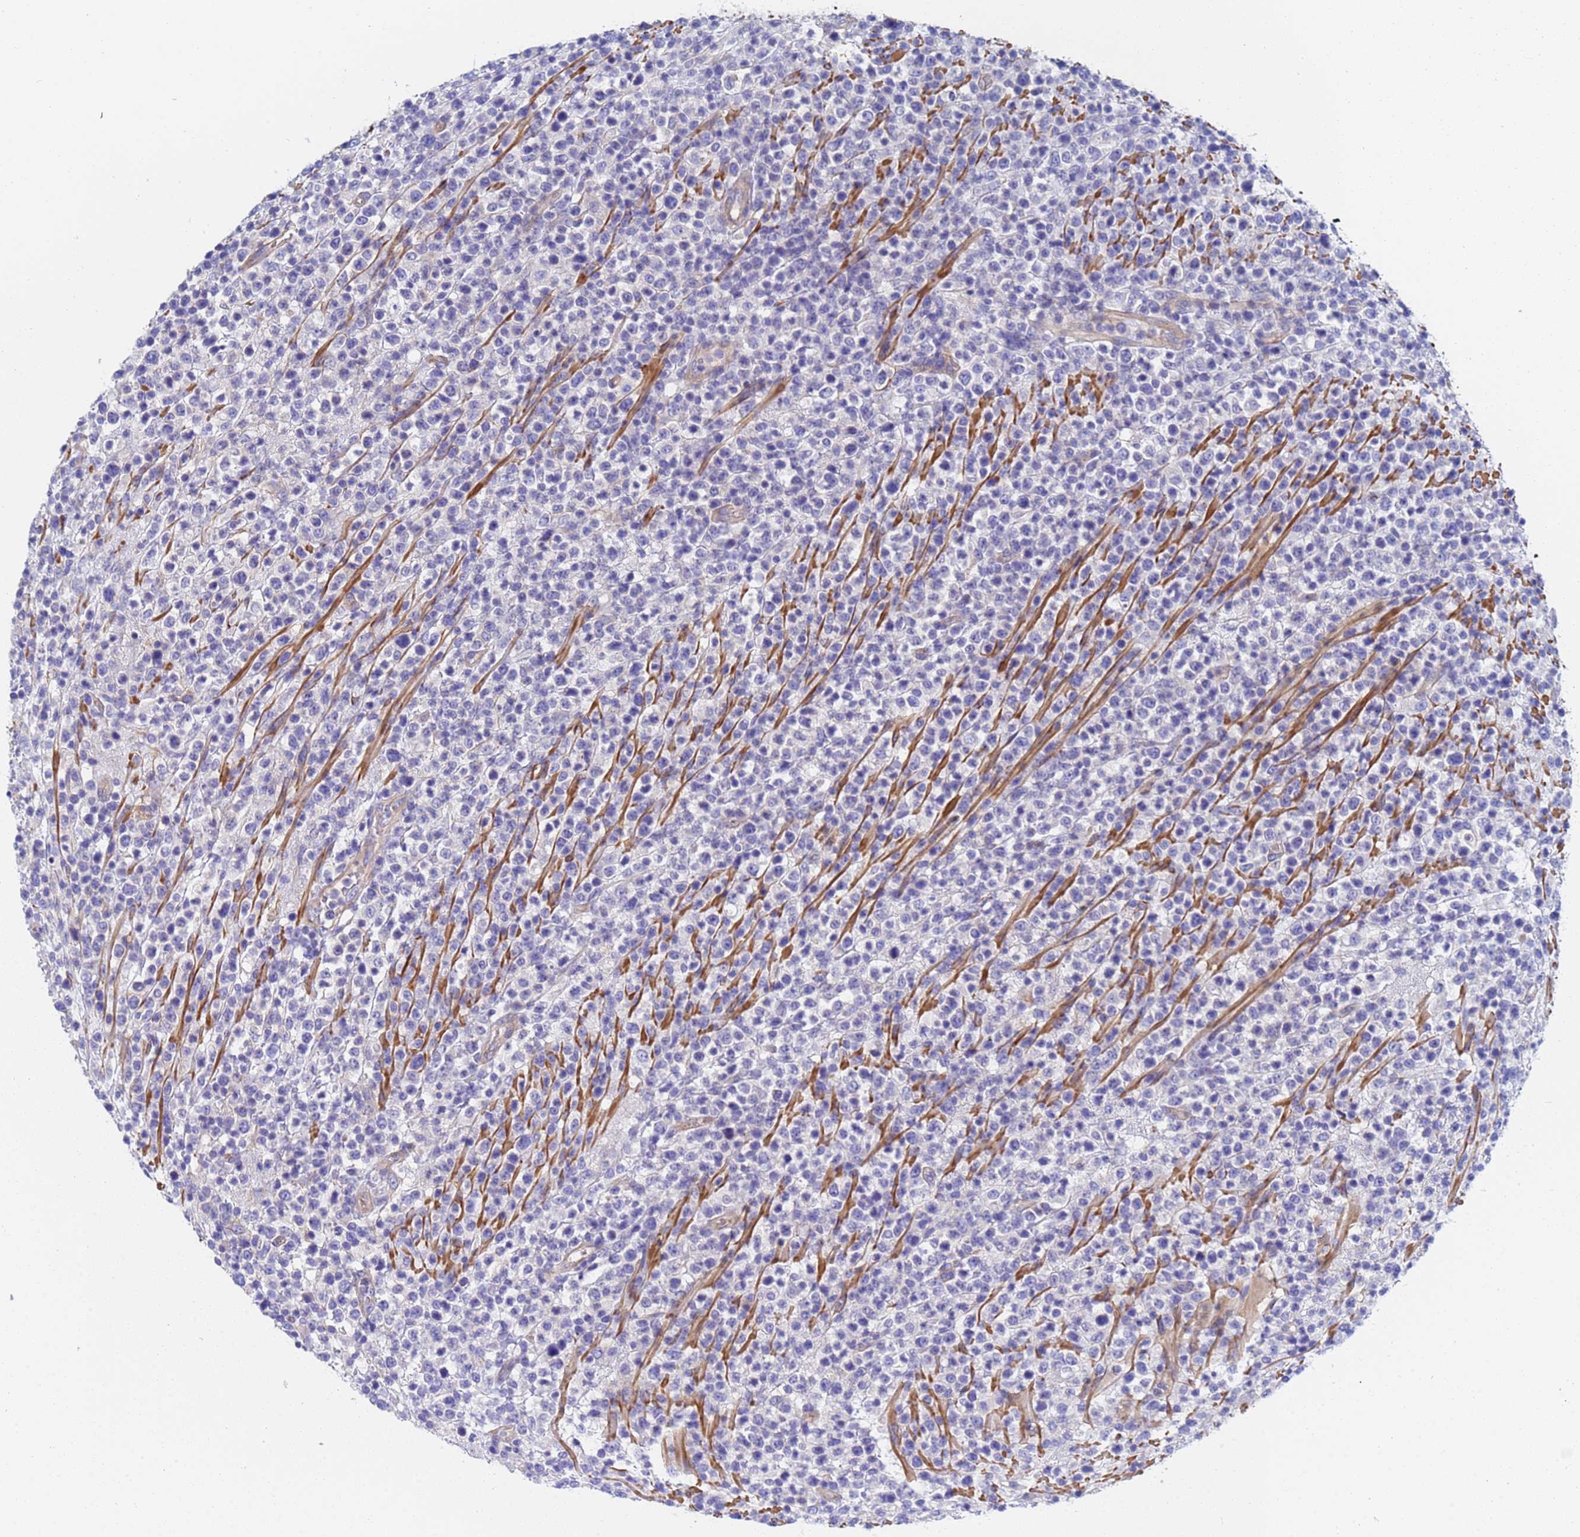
{"staining": {"intensity": "negative", "quantity": "none", "location": "none"}, "tissue": "lymphoma", "cell_type": "Tumor cells", "image_type": "cancer", "snomed": [{"axis": "morphology", "description": "Malignant lymphoma, non-Hodgkin's type, High grade"}, {"axis": "topography", "description": "Colon"}], "caption": "Immunohistochemistry (IHC) of human malignant lymphoma, non-Hodgkin's type (high-grade) reveals no positivity in tumor cells.", "gene": "CST4", "patient": {"sex": "female", "age": 53}}